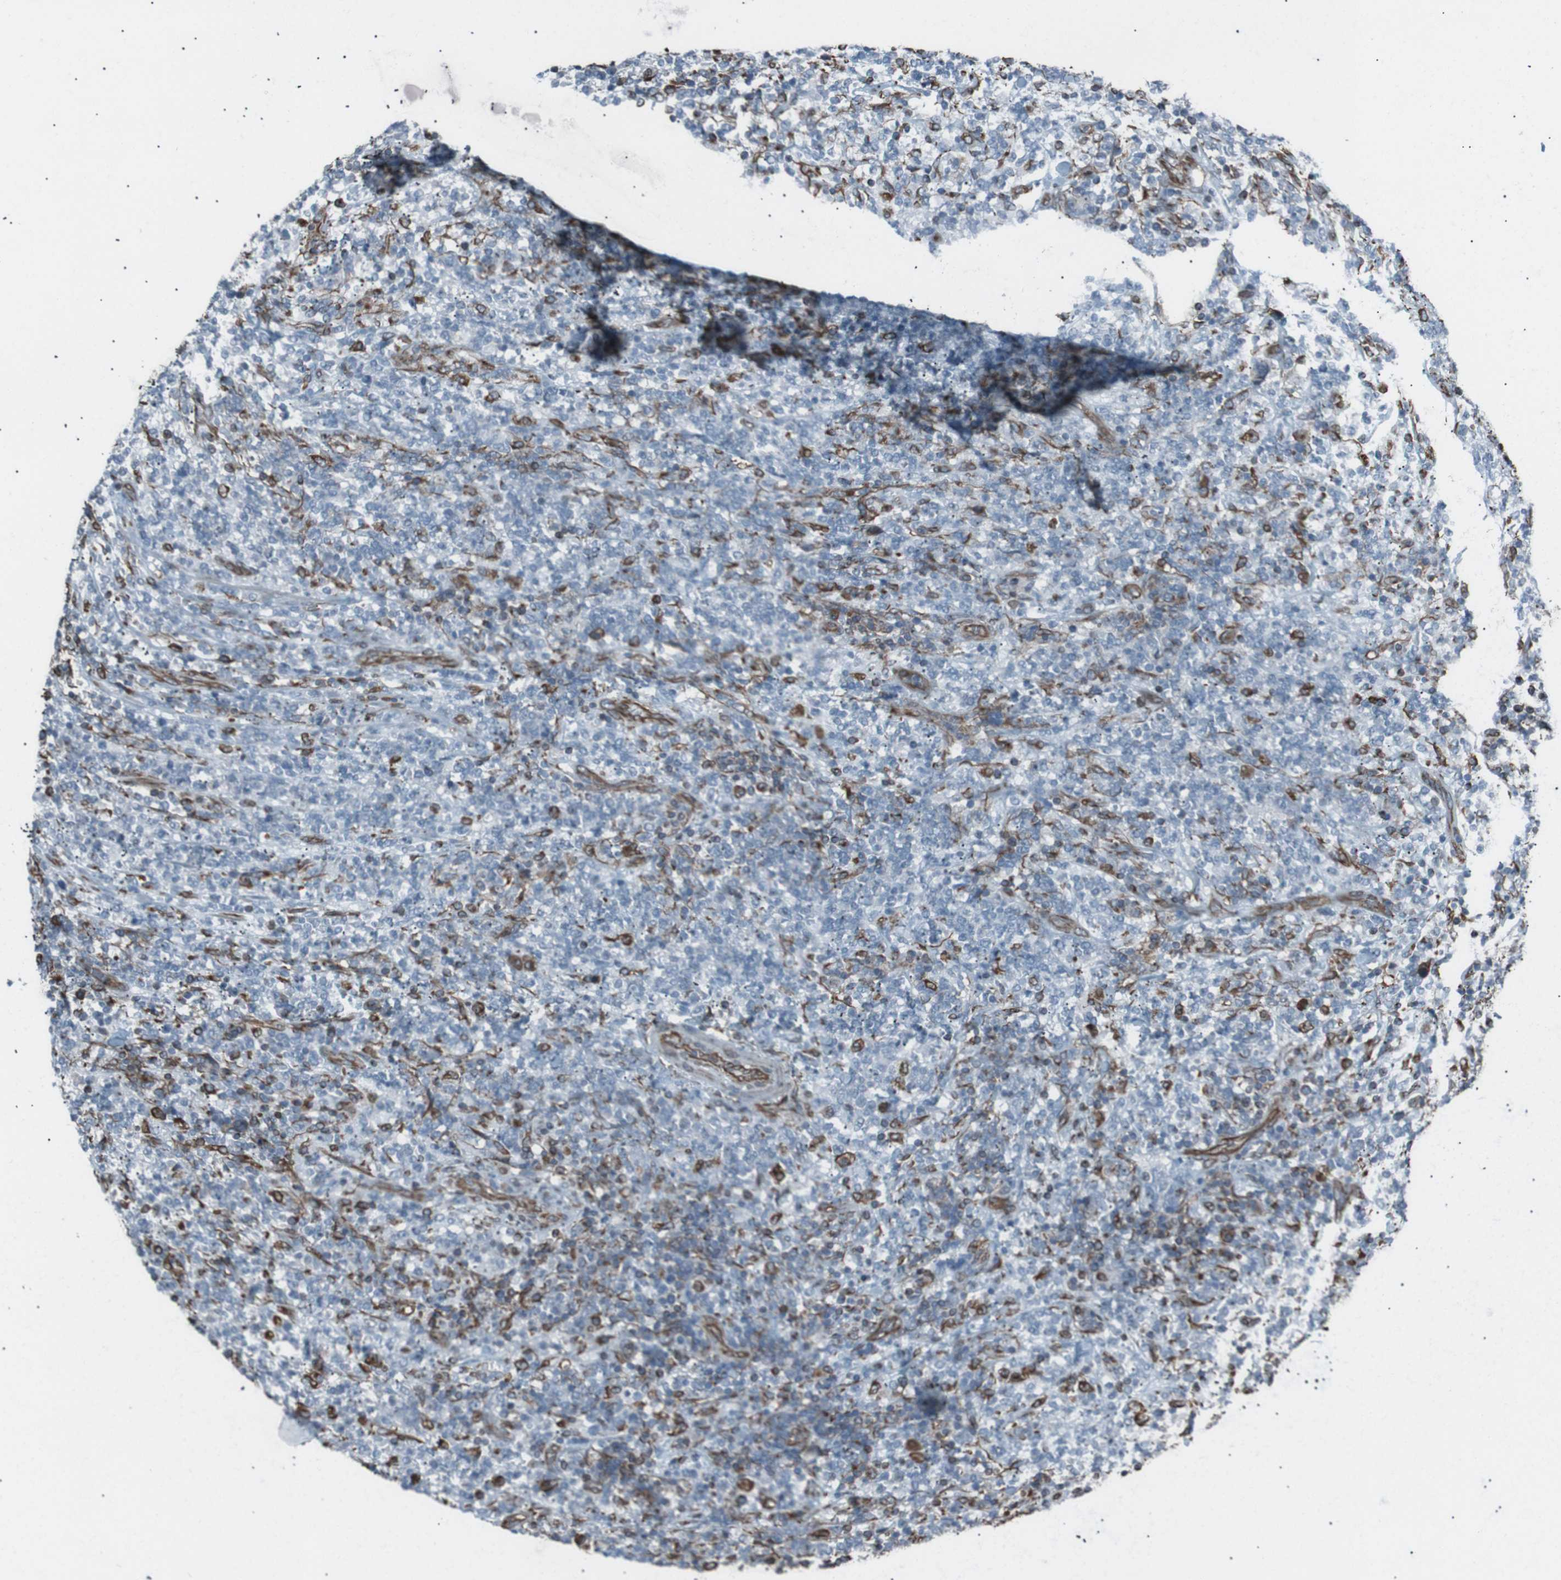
{"staining": {"intensity": "moderate", "quantity": "<25%", "location": "cytoplasmic/membranous"}, "tissue": "lymphoma", "cell_type": "Tumor cells", "image_type": "cancer", "snomed": [{"axis": "morphology", "description": "Malignant lymphoma, non-Hodgkin's type, High grade"}, {"axis": "topography", "description": "Soft tissue"}], "caption": "IHC photomicrograph of human malignant lymphoma, non-Hodgkin's type (high-grade) stained for a protein (brown), which reveals low levels of moderate cytoplasmic/membranous expression in approximately <25% of tumor cells.", "gene": "TMEM141", "patient": {"sex": "male", "age": 18}}